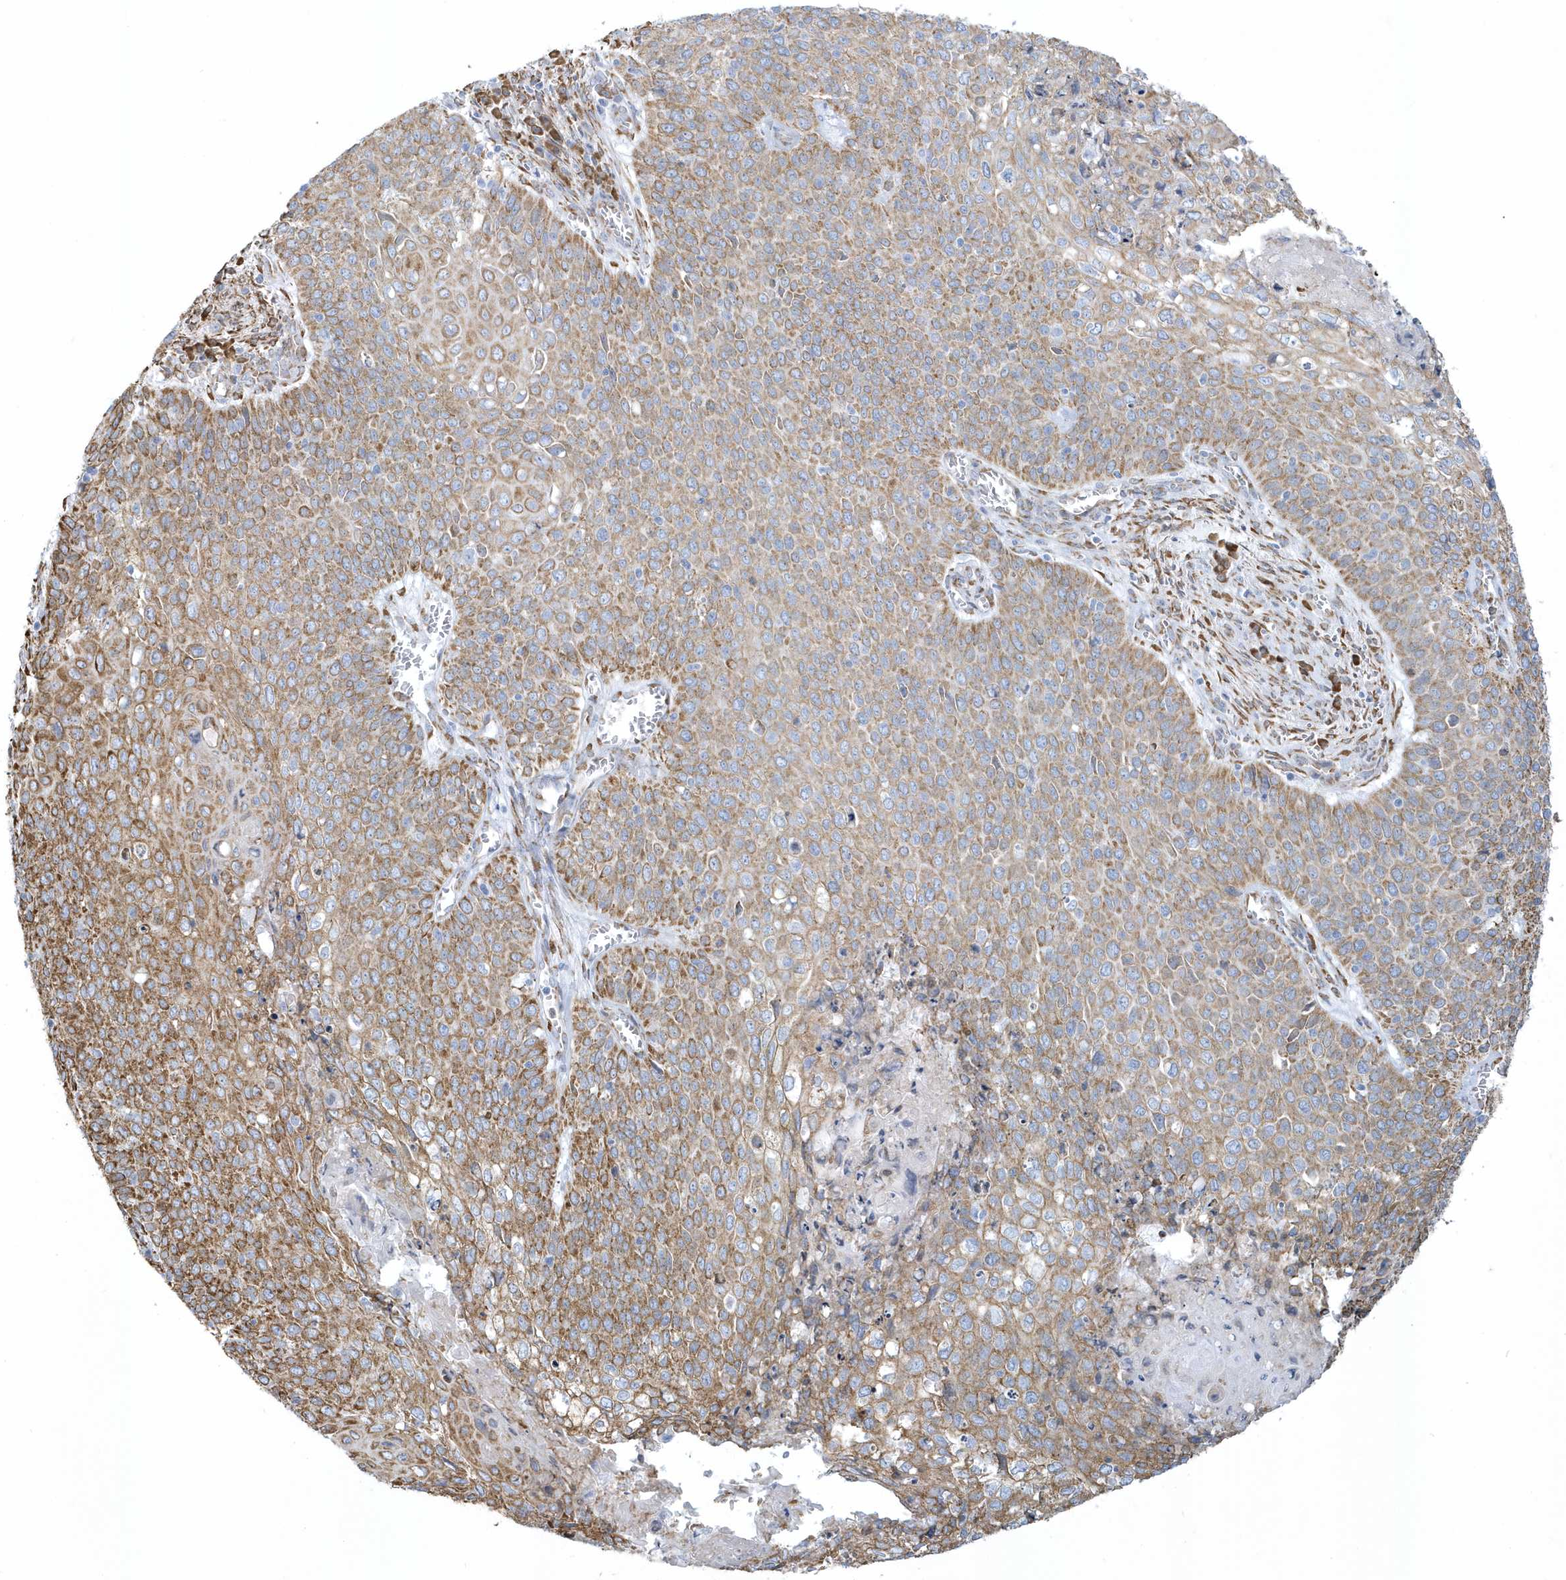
{"staining": {"intensity": "moderate", "quantity": ">75%", "location": "cytoplasmic/membranous"}, "tissue": "cervical cancer", "cell_type": "Tumor cells", "image_type": "cancer", "snomed": [{"axis": "morphology", "description": "Squamous cell carcinoma, NOS"}, {"axis": "topography", "description": "Cervix"}], "caption": "Tumor cells reveal medium levels of moderate cytoplasmic/membranous staining in approximately >75% of cells in human cervical cancer.", "gene": "DCAF1", "patient": {"sex": "female", "age": 39}}